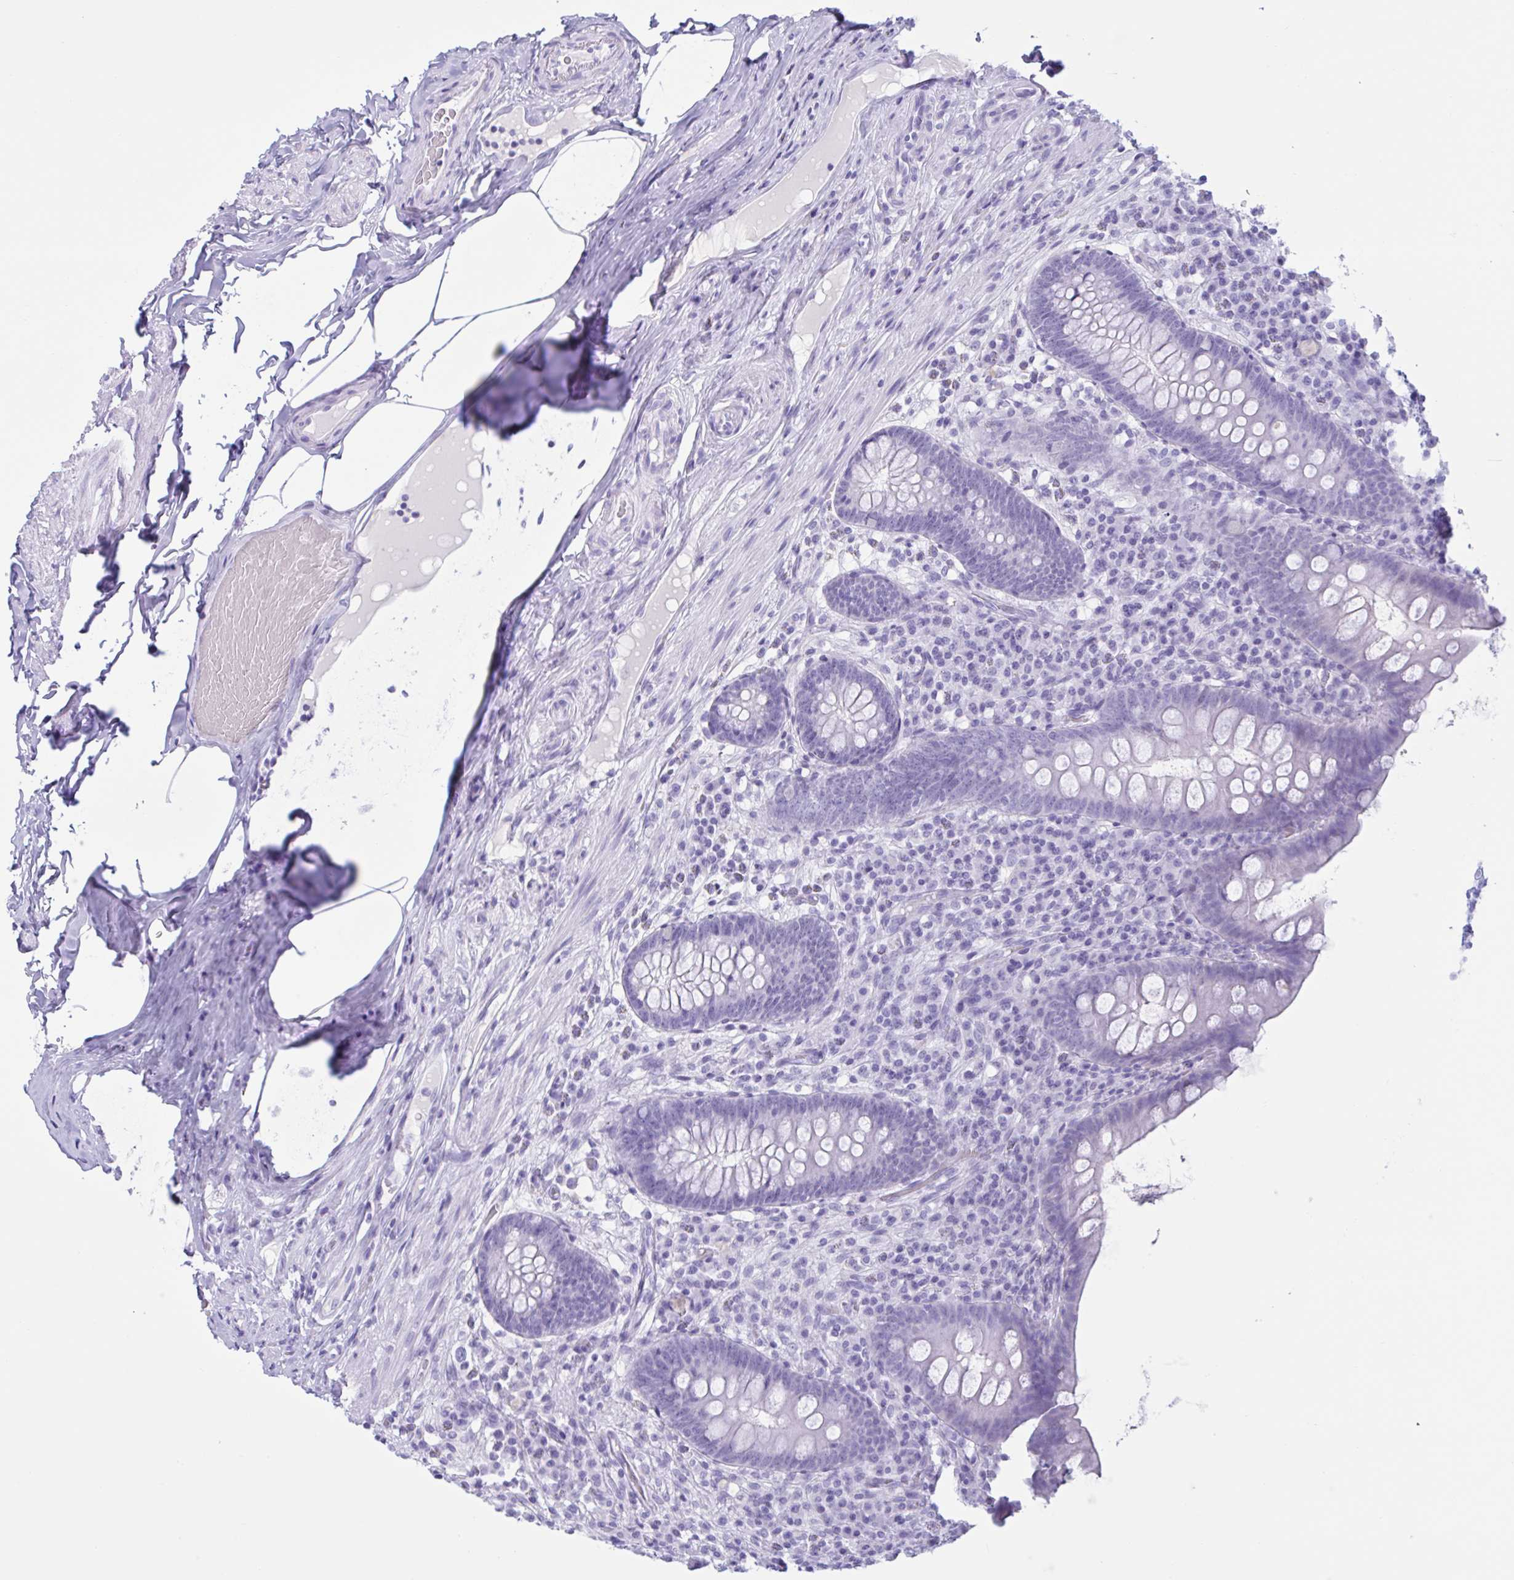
{"staining": {"intensity": "negative", "quantity": "none", "location": "none"}, "tissue": "appendix", "cell_type": "Glandular cells", "image_type": "normal", "snomed": [{"axis": "morphology", "description": "Normal tissue, NOS"}, {"axis": "topography", "description": "Appendix"}], "caption": "Immunohistochemical staining of normal human appendix shows no significant expression in glandular cells. The staining was performed using DAB (3,3'-diaminobenzidine) to visualize the protein expression in brown, while the nuclei were stained in blue with hematoxylin (Magnification: 20x).", "gene": "MRGPRG", "patient": {"sex": "male", "age": 71}}